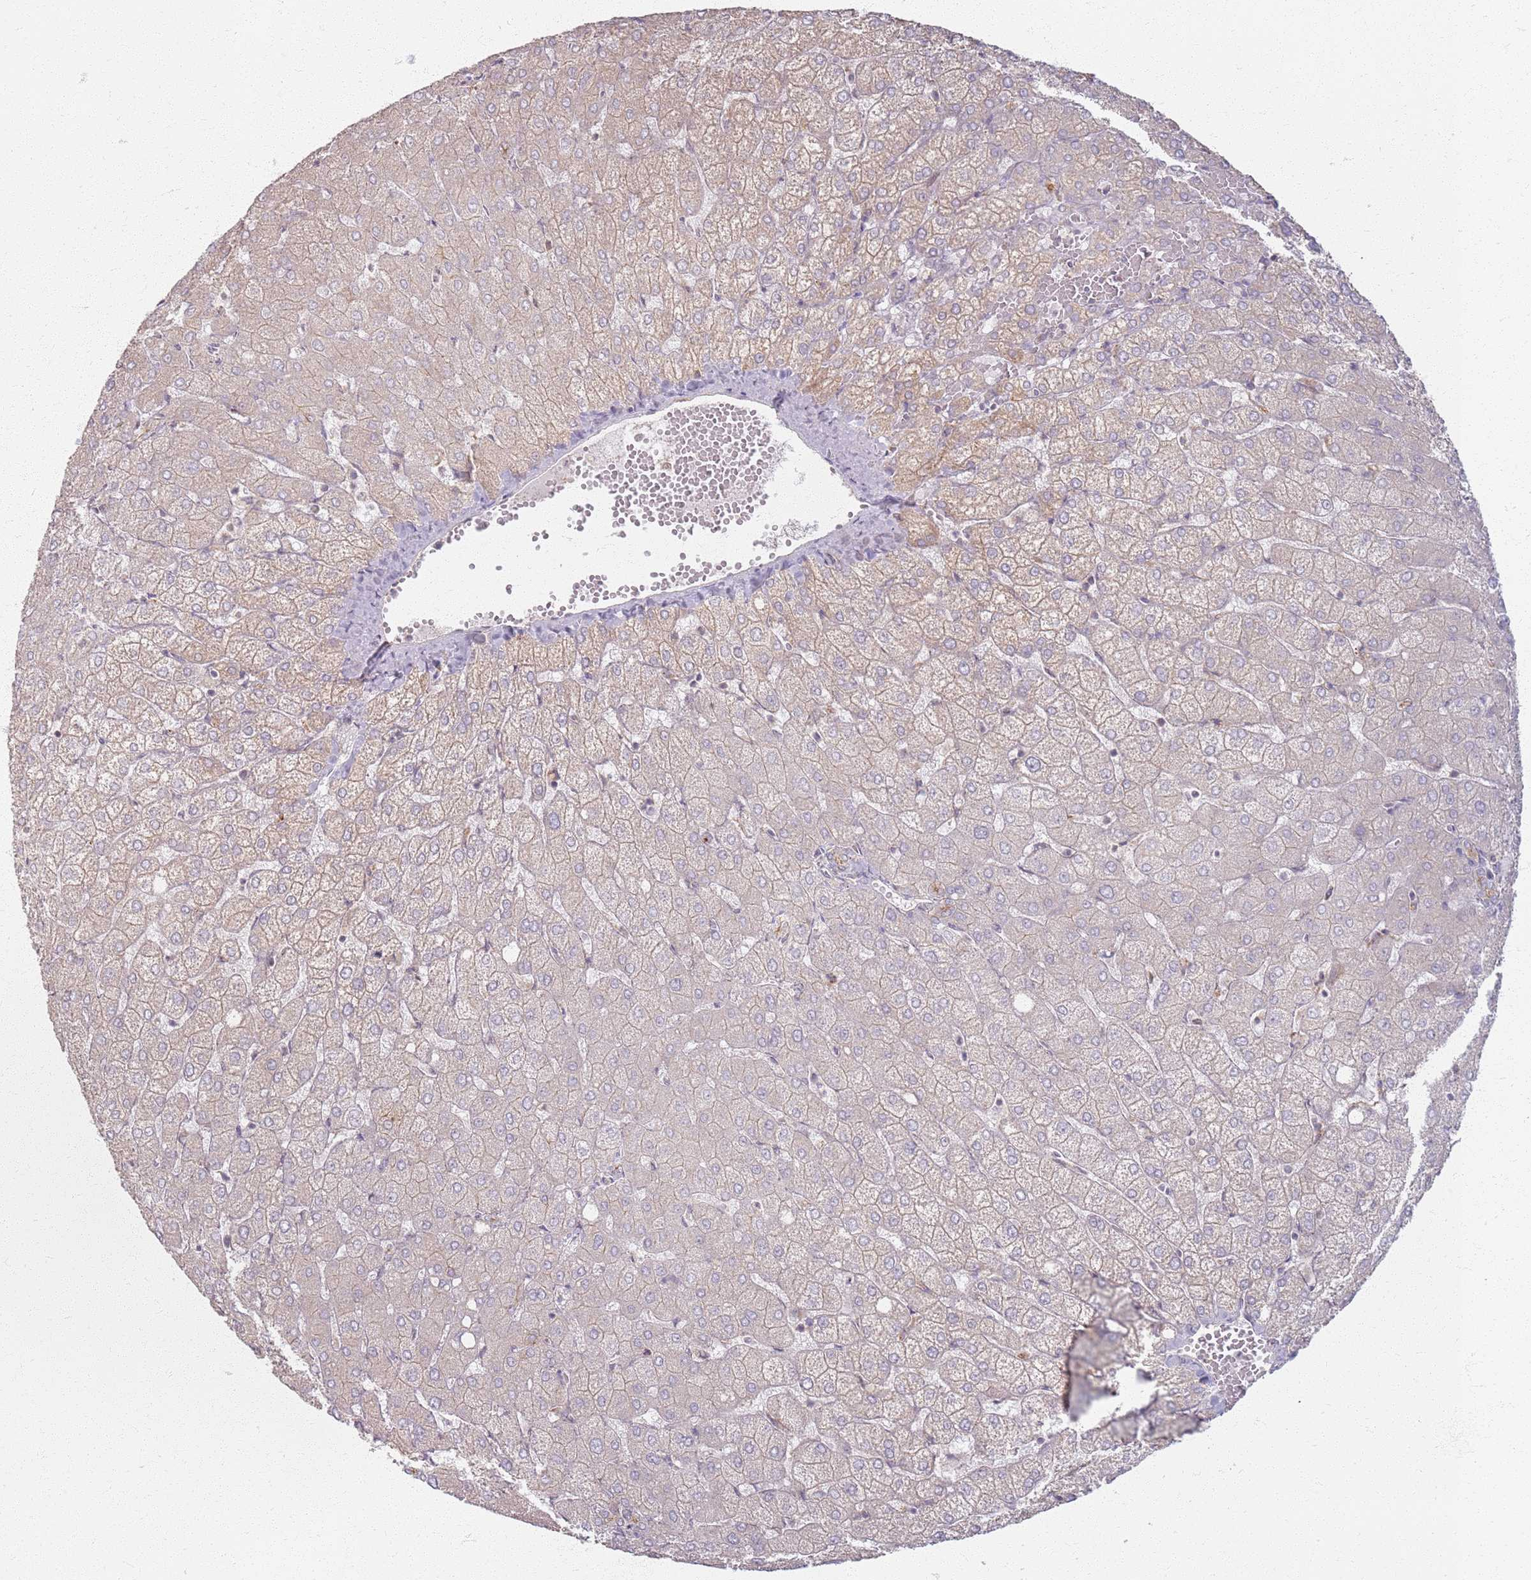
{"staining": {"intensity": "negative", "quantity": "none", "location": "none"}, "tissue": "liver", "cell_type": "Cholangiocytes", "image_type": "normal", "snomed": [{"axis": "morphology", "description": "Normal tissue, NOS"}, {"axis": "topography", "description": "Liver"}], "caption": "Protein analysis of normal liver shows no significant staining in cholangiocytes.", "gene": "KCNA5", "patient": {"sex": "female", "age": 54}}